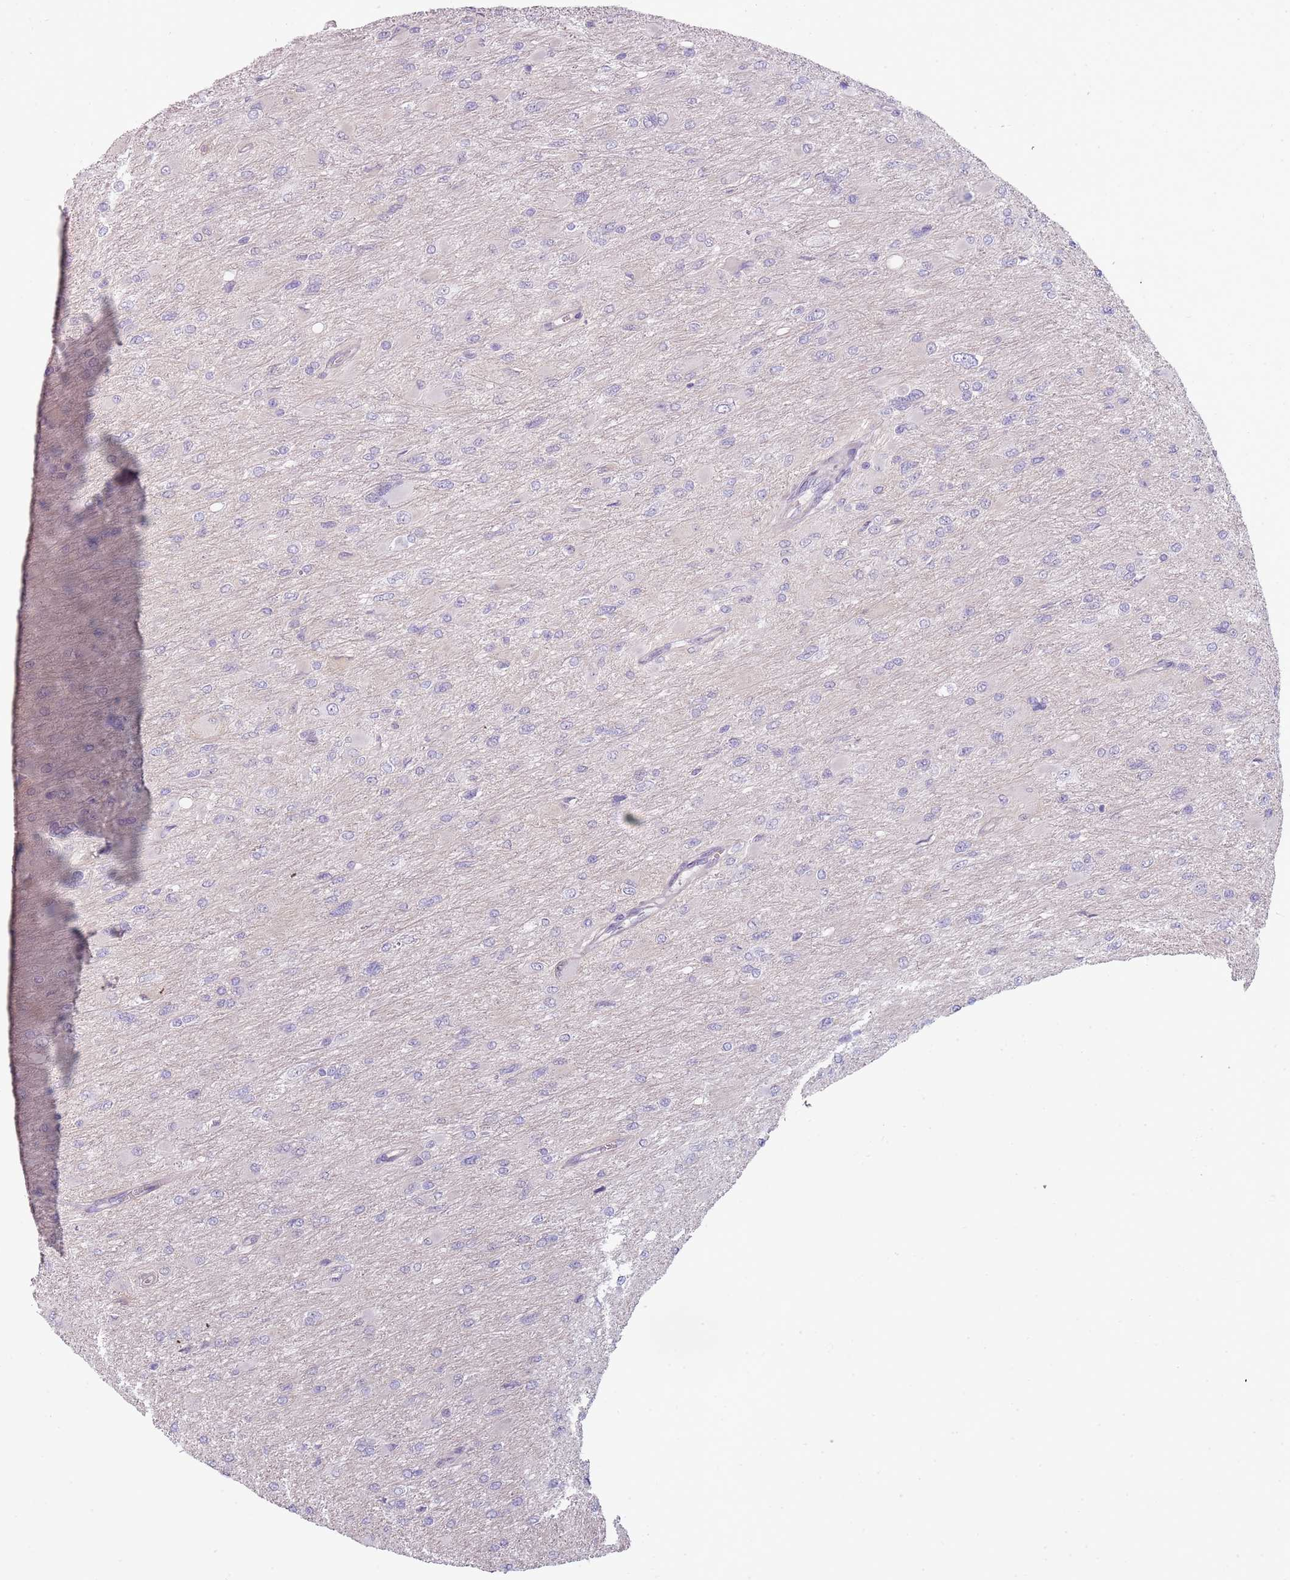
{"staining": {"intensity": "negative", "quantity": "none", "location": "none"}, "tissue": "glioma", "cell_type": "Tumor cells", "image_type": "cancer", "snomed": [{"axis": "morphology", "description": "Glioma, malignant, High grade"}, {"axis": "topography", "description": "Cerebral cortex"}], "caption": "Tumor cells show no significant expression in glioma.", "gene": "RFX2", "patient": {"sex": "female", "age": 36}}